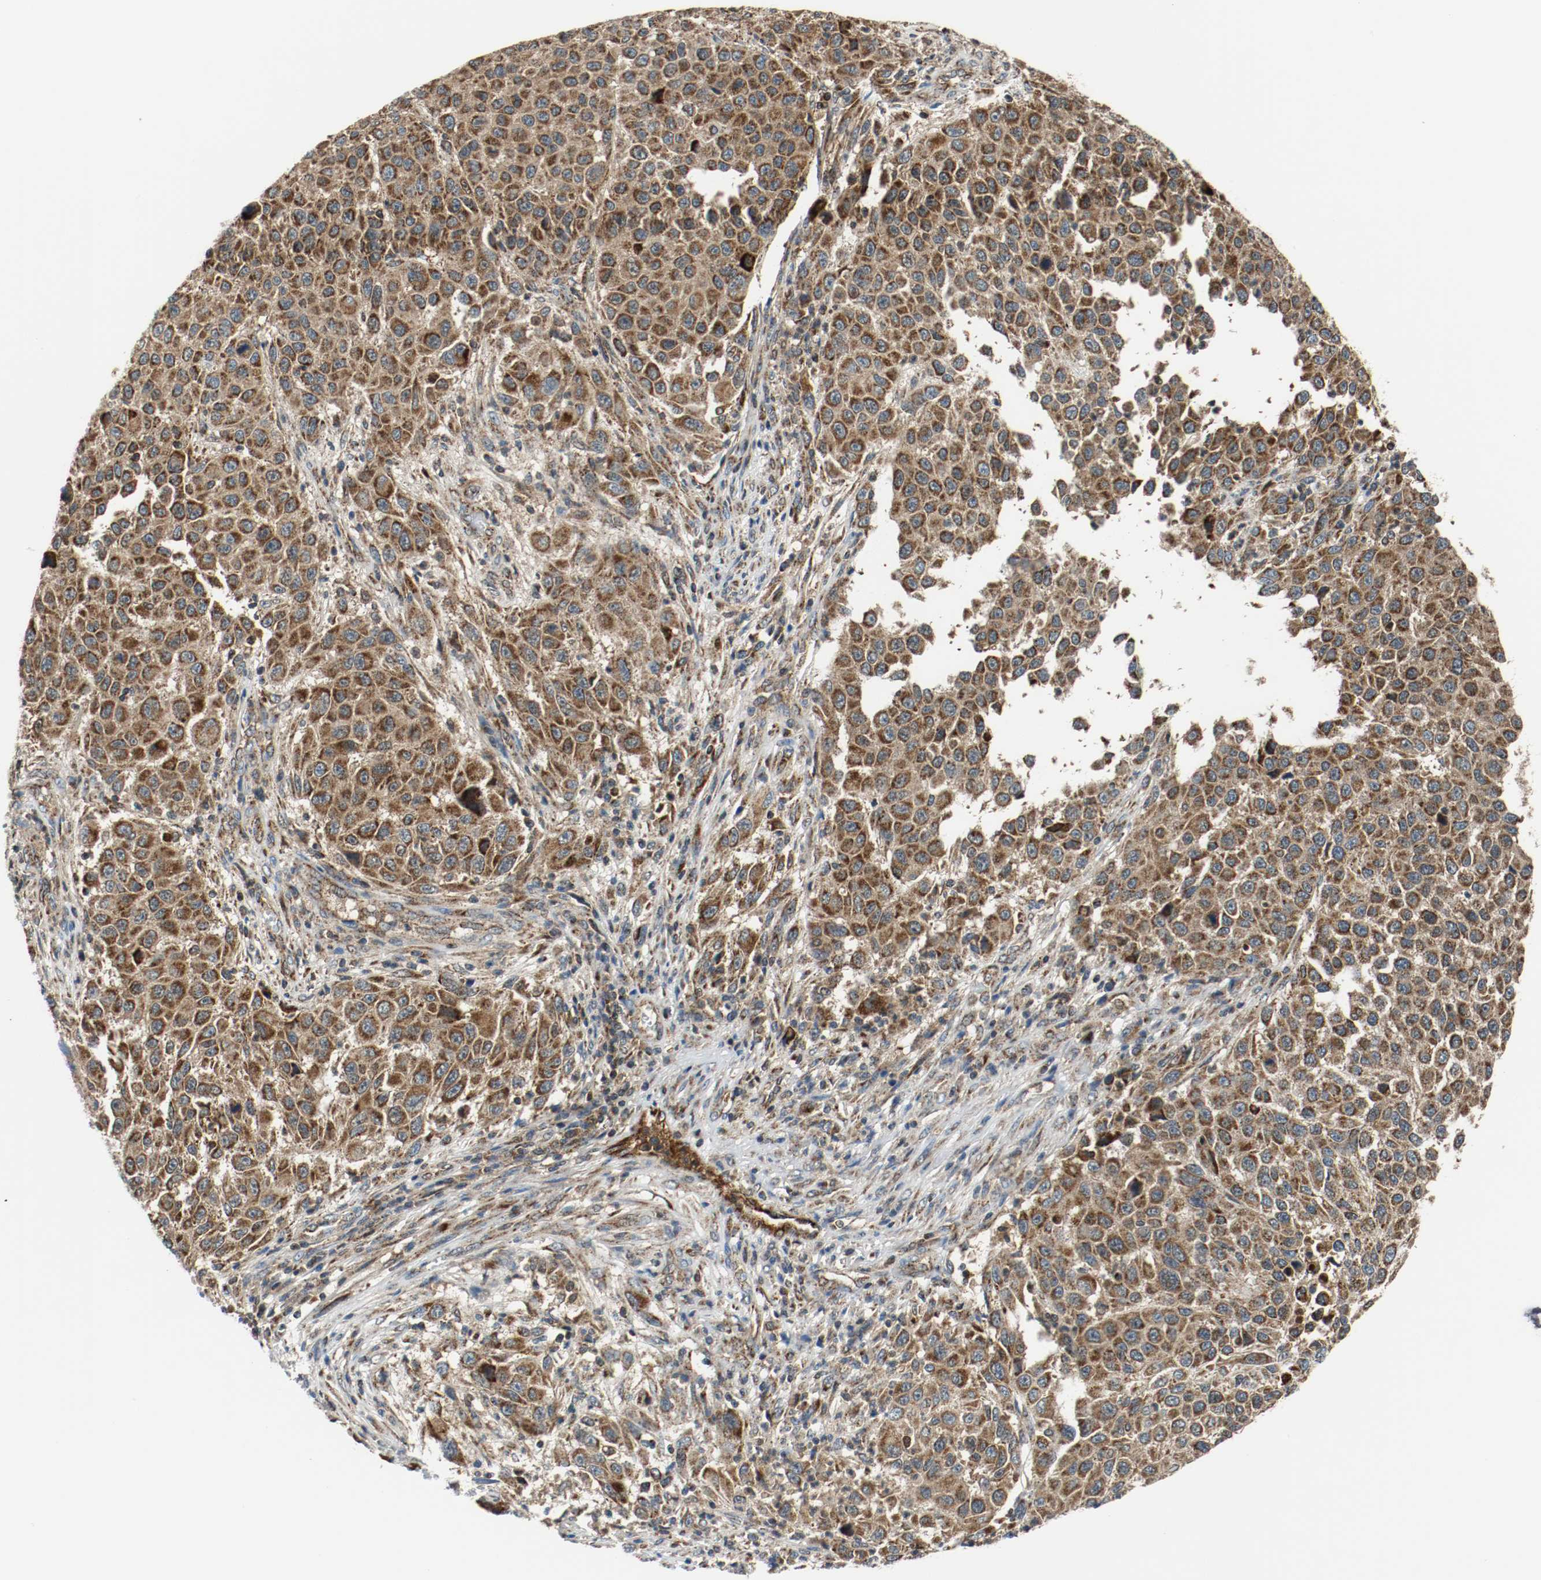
{"staining": {"intensity": "strong", "quantity": ">75%", "location": "cytoplasmic/membranous"}, "tissue": "melanoma", "cell_type": "Tumor cells", "image_type": "cancer", "snomed": [{"axis": "morphology", "description": "Malignant melanoma, Metastatic site"}, {"axis": "topography", "description": "Lymph node"}], "caption": "Protein staining of melanoma tissue exhibits strong cytoplasmic/membranous expression in about >75% of tumor cells.", "gene": "TXNRD1", "patient": {"sex": "male", "age": 61}}